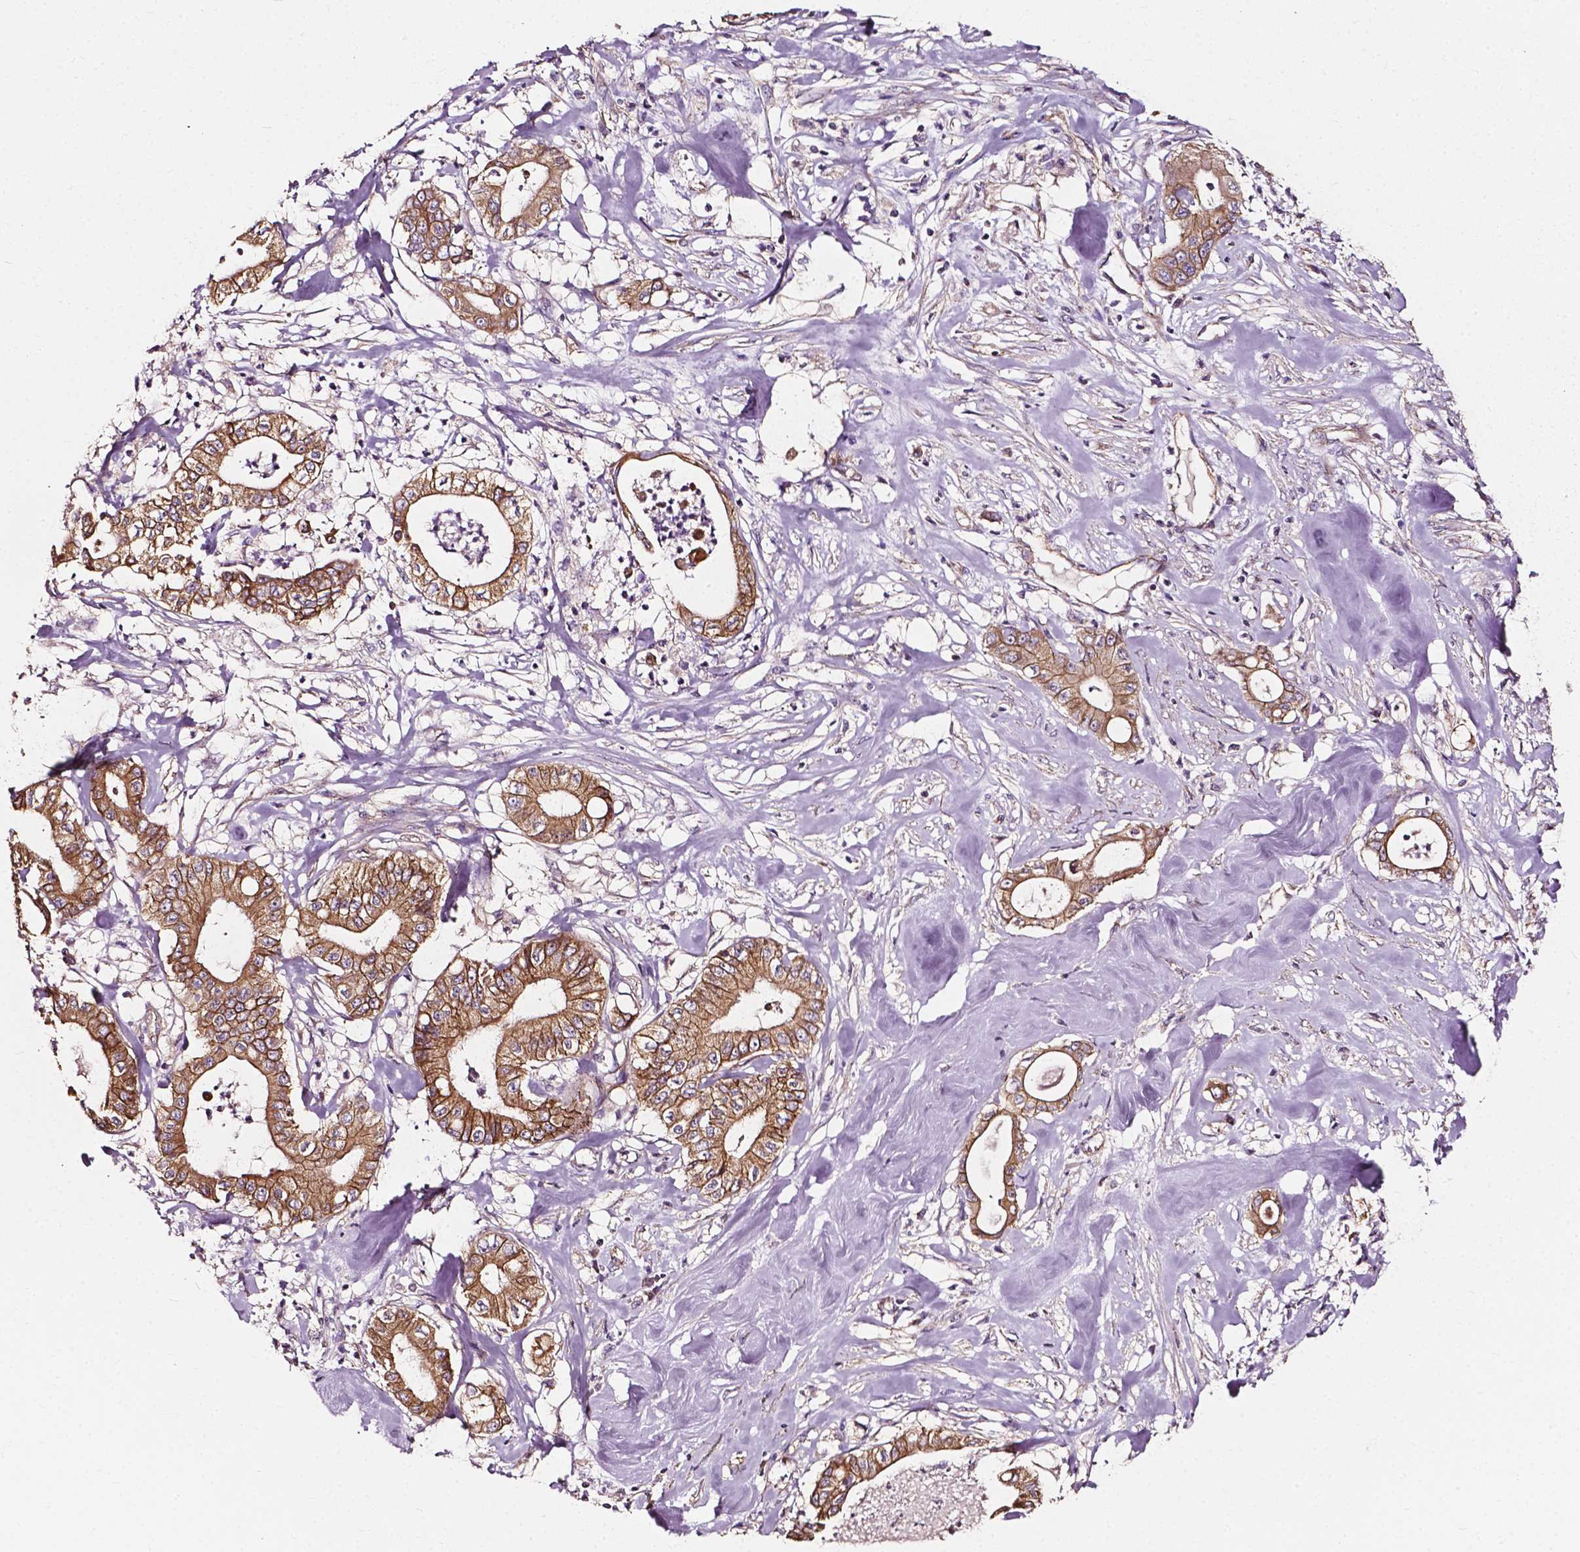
{"staining": {"intensity": "moderate", "quantity": ">75%", "location": "cytoplasmic/membranous"}, "tissue": "pancreatic cancer", "cell_type": "Tumor cells", "image_type": "cancer", "snomed": [{"axis": "morphology", "description": "Adenocarcinoma, NOS"}, {"axis": "topography", "description": "Pancreas"}], "caption": "Protein staining reveals moderate cytoplasmic/membranous expression in about >75% of tumor cells in pancreatic cancer.", "gene": "ATG16L1", "patient": {"sex": "male", "age": 71}}